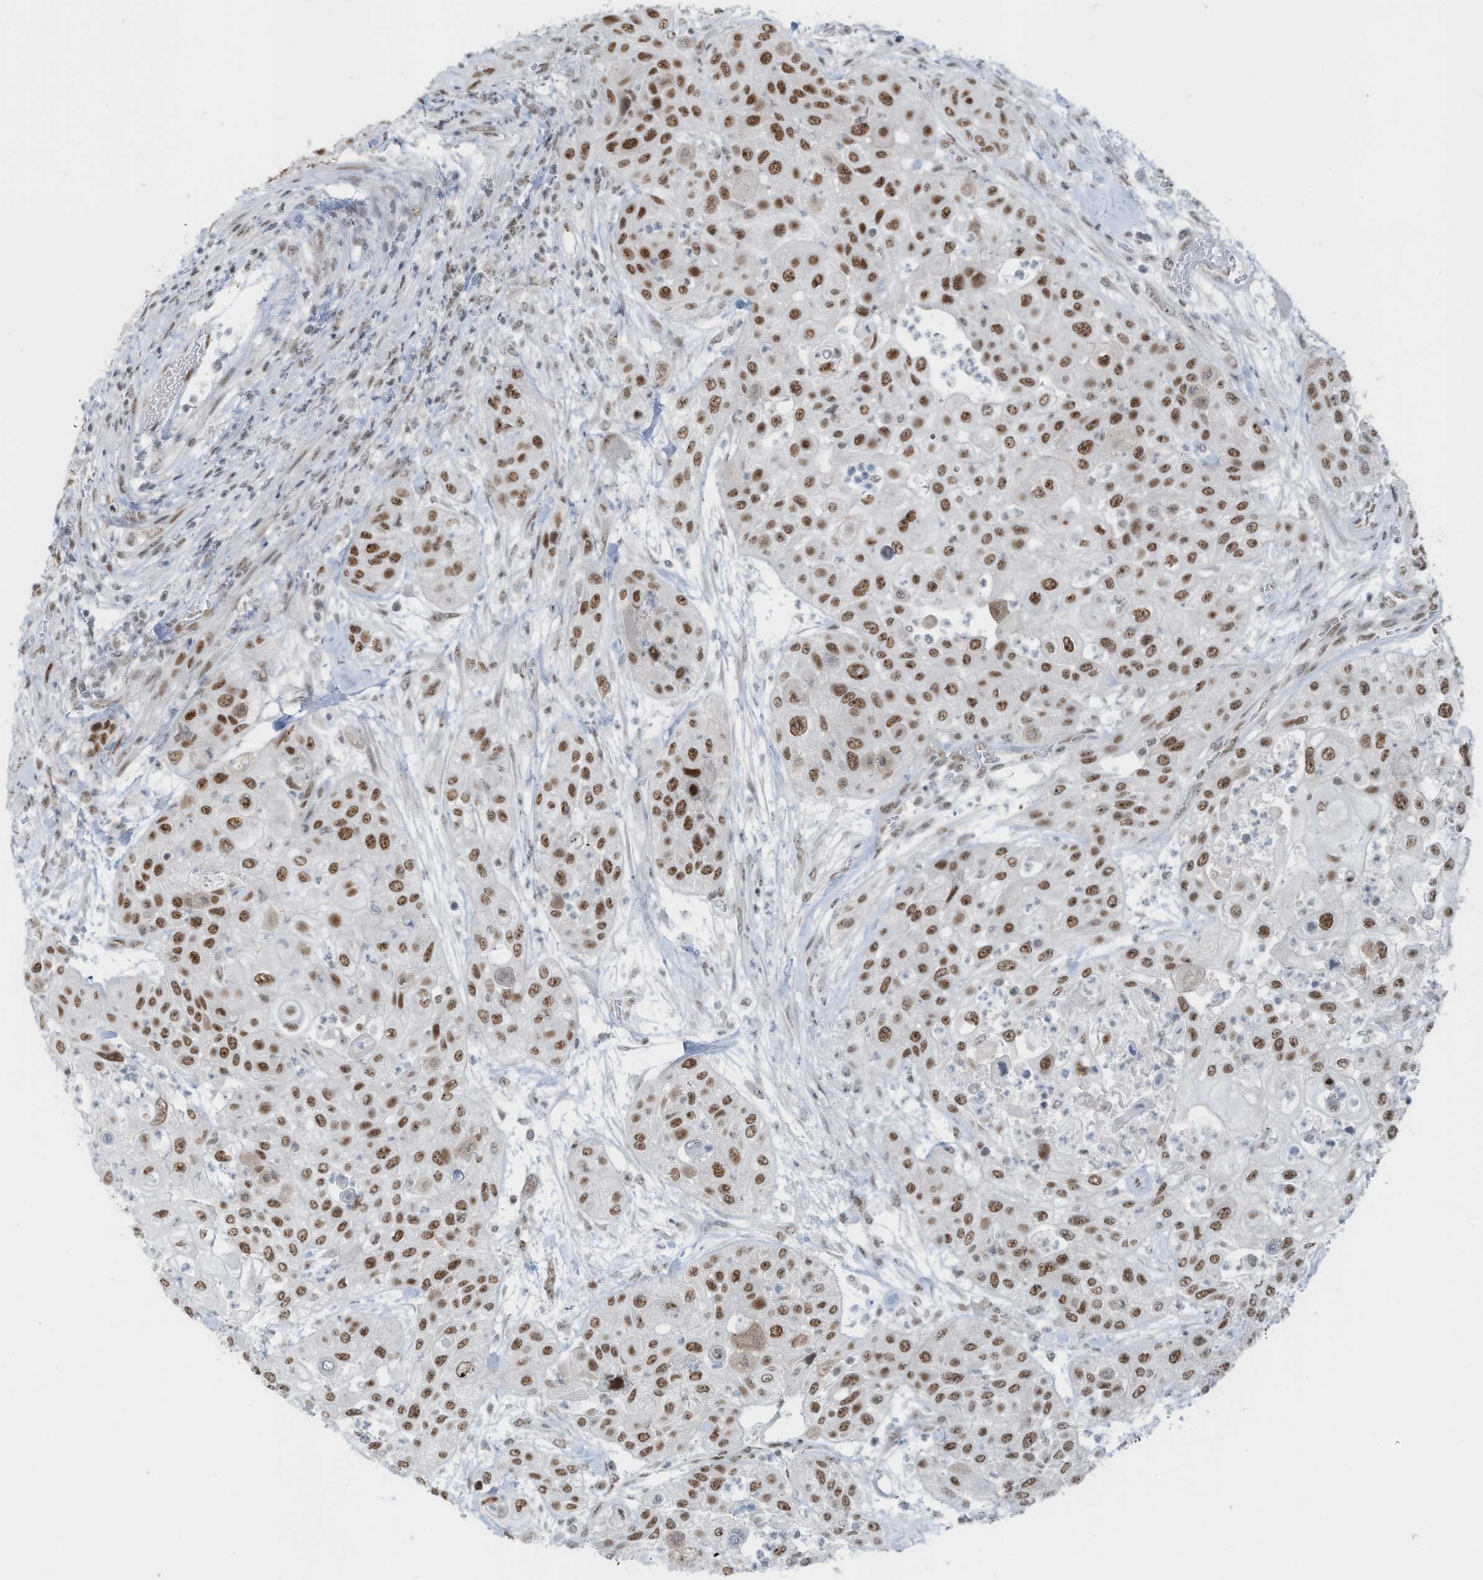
{"staining": {"intensity": "strong", "quantity": ">75%", "location": "nuclear"}, "tissue": "urothelial cancer", "cell_type": "Tumor cells", "image_type": "cancer", "snomed": [{"axis": "morphology", "description": "Urothelial carcinoma, High grade"}, {"axis": "topography", "description": "Urinary bladder"}], "caption": "Immunohistochemical staining of human urothelial cancer displays high levels of strong nuclear positivity in about >75% of tumor cells.", "gene": "WRNIP1", "patient": {"sex": "female", "age": 79}}